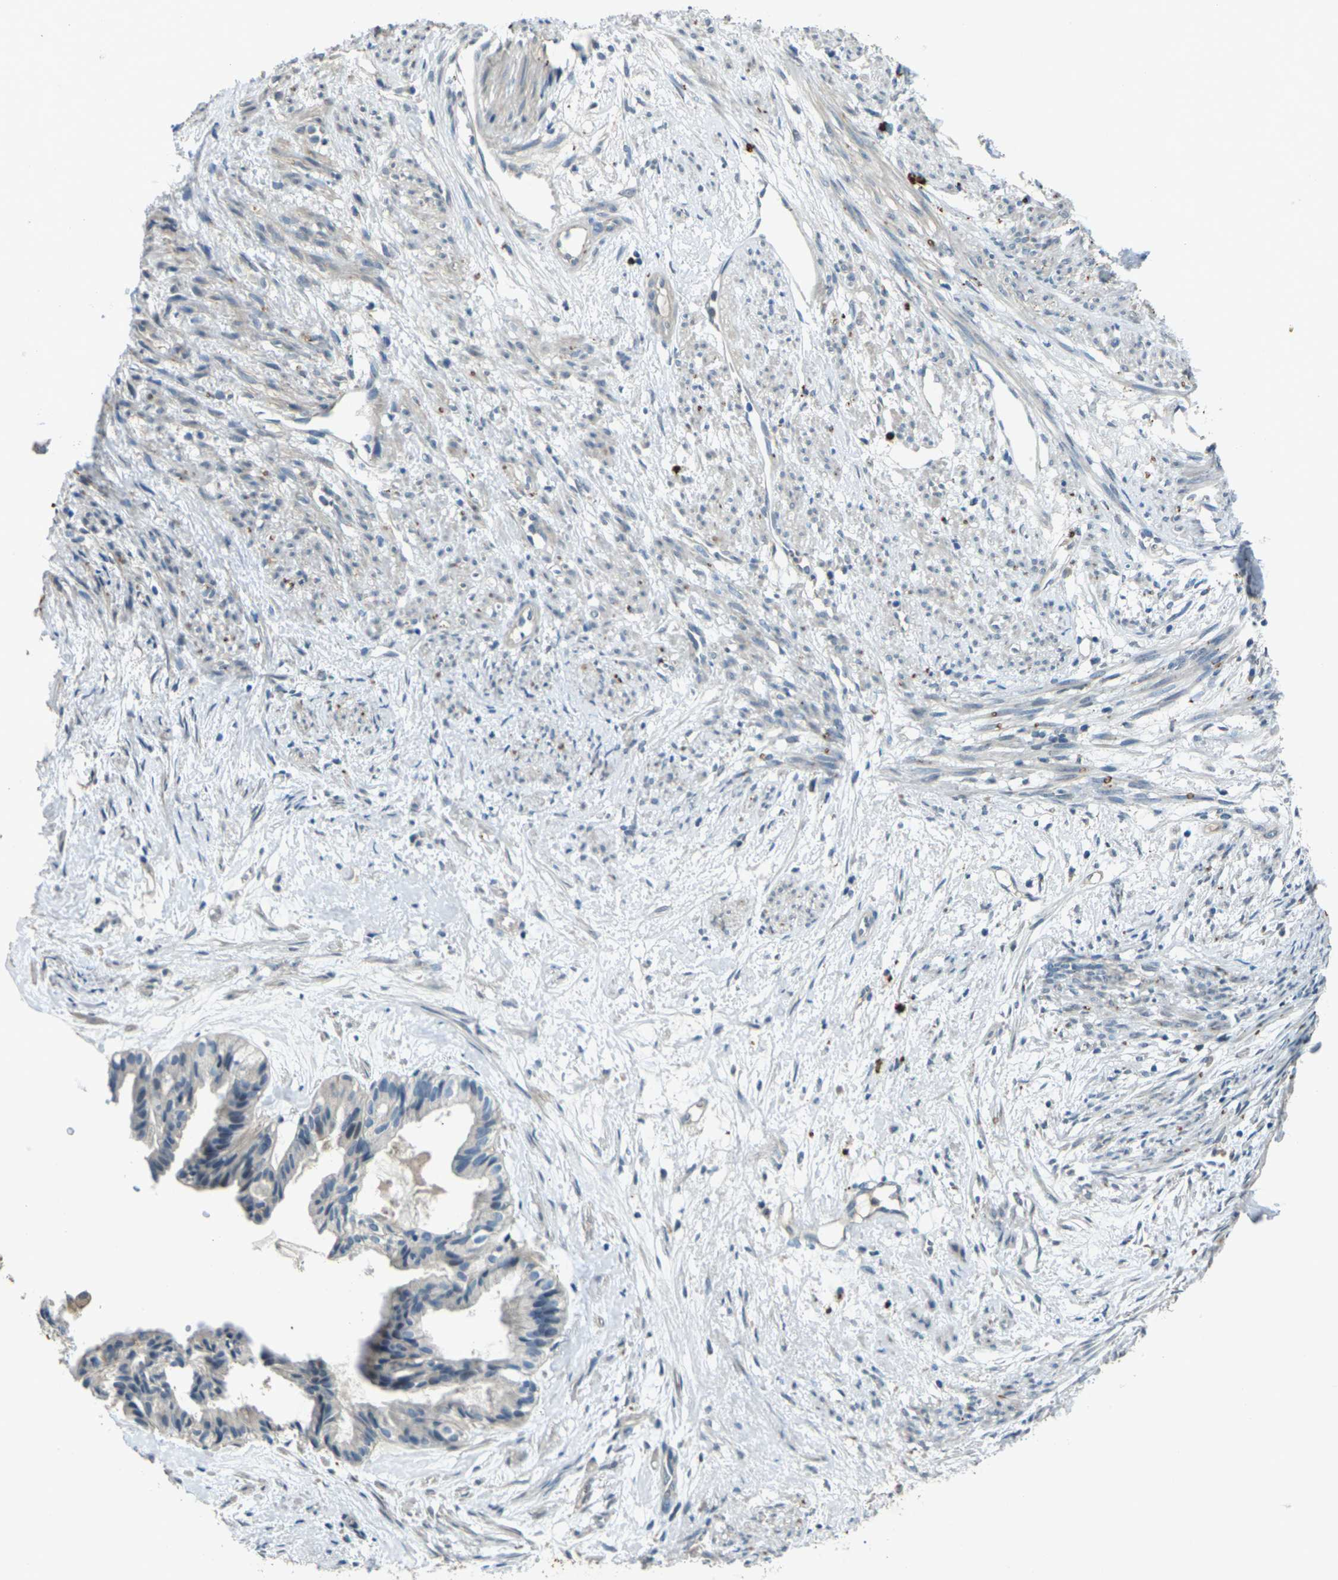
{"staining": {"intensity": "negative", "quantity": "none", "location": "none"}, "tissue": "cervical cancer", "cell_type": "Tumor cells", "image_type": "cancer", "snomed": [{"axis": "morphology", "description": "Normal tissue, NOS"}, {"axis": "morphology", "description": "Adenocarcinoma, NOS"}, {"axis": "topography", "description": "Cervix"}, {"axis": "topography", "description": "Endometrium"}], "caption": "Tumor cells are negative for brown protein staining in cervical cancer.", "gene": "SIGLEC14", "patient": {"sex": "female", "age": 86}}